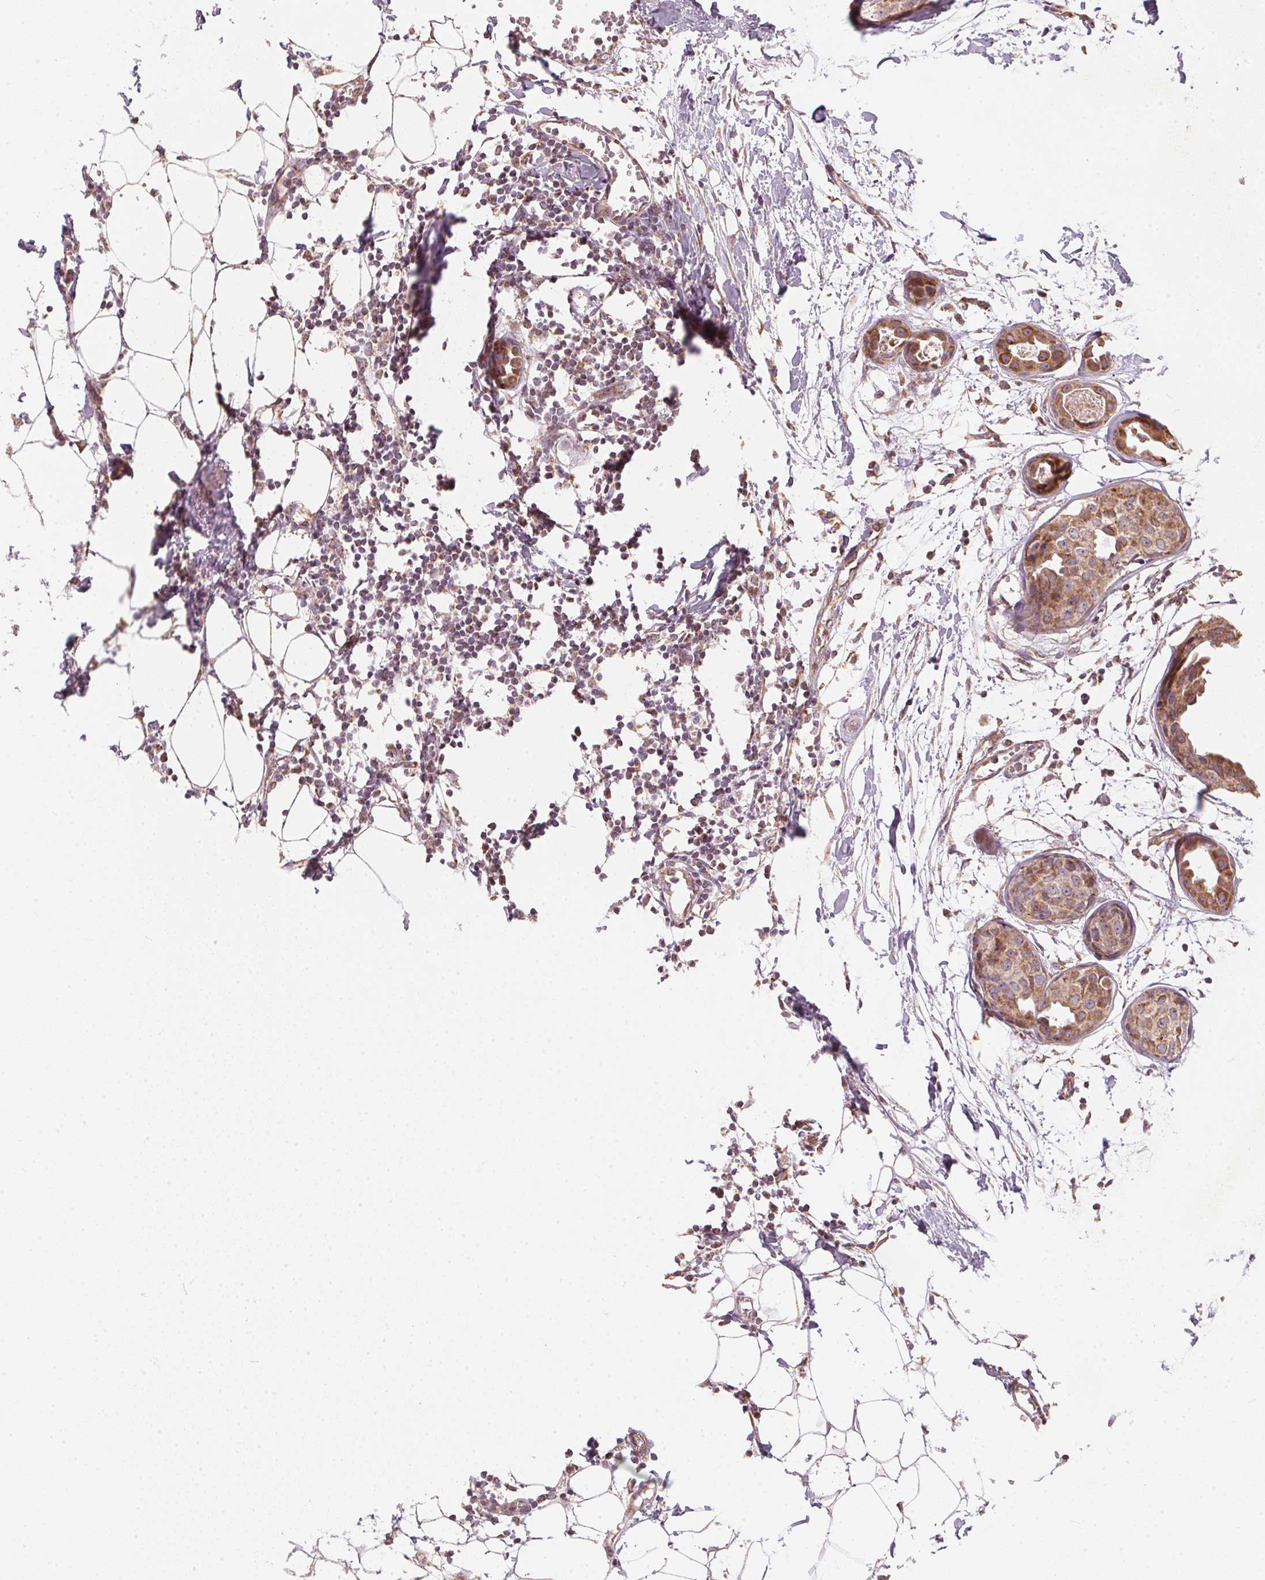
{"staining": {"intensity": "moderate", "quantity": ">75%", "location": "cytoplasmic/membranous"}, "tissue": "breast cancer", "cell_type": "Tumor cells", "image_type": "cancer", "snomed": [{"axis": "morphology", "description": "Duct carcinoma"}, {"axis": "topography", "description": "Breast"}], "caption": "A photomicrograph of human invasive ductal carcinoma (breast) stained for a protein demonstrates moderate cytoplasmic/membranous brown staining in tumor cells.", "gene": "MATCAP1", "patient": {"sex": "female", "age": 38}}